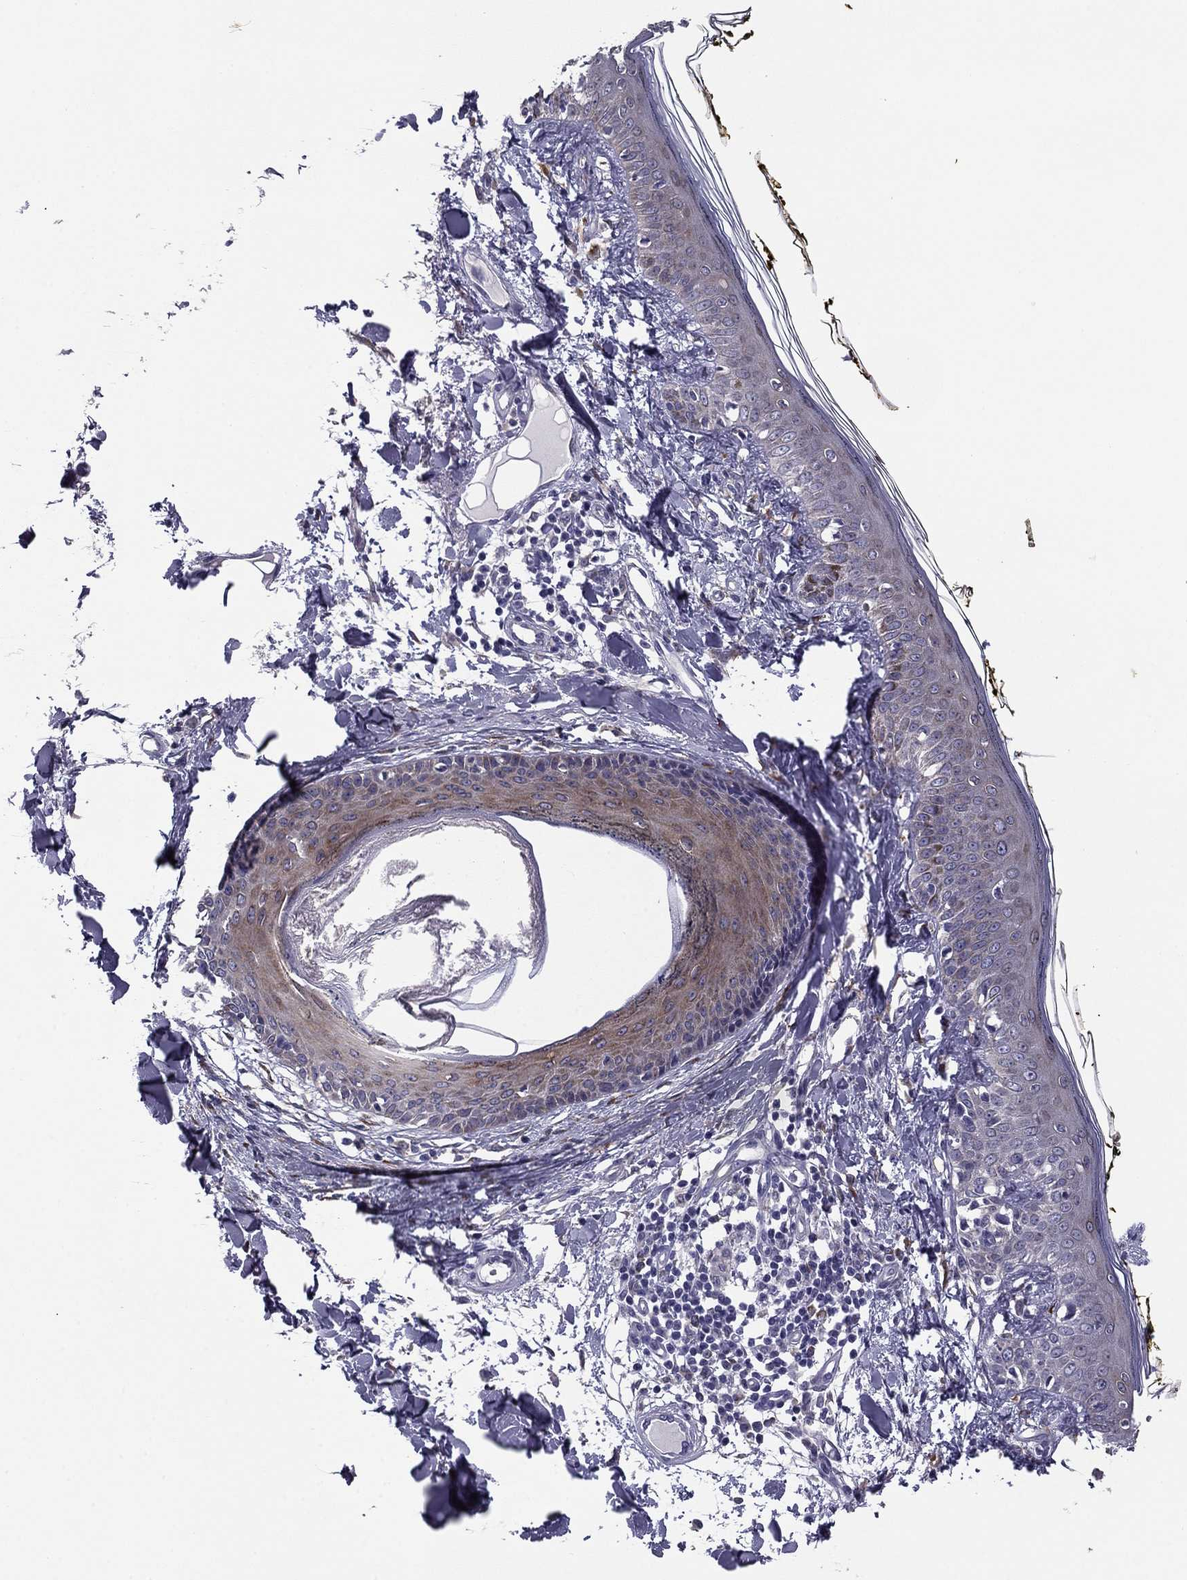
{"staining": {"intensity": "negative", "quantity": "none", "location": "none"}, "tissue": "skin", "cell_type": "Fibroblasts", "image_type": "normal", "snomed": [{"axis": "morphology", "description": "Normal tissue, NOS"}, {"axis": "topography", "description": "Skin"}], "caption": "A histopathology image of human skin is negative for staining in fibroblasts. Brightfield microscopy of immunohistochemistry (IHC) stained with DAB (brown) and hematoxylin (blue), captured at high magnification.", "gene": "TMED3", "patient": {"sex": "male", "age": 76}}